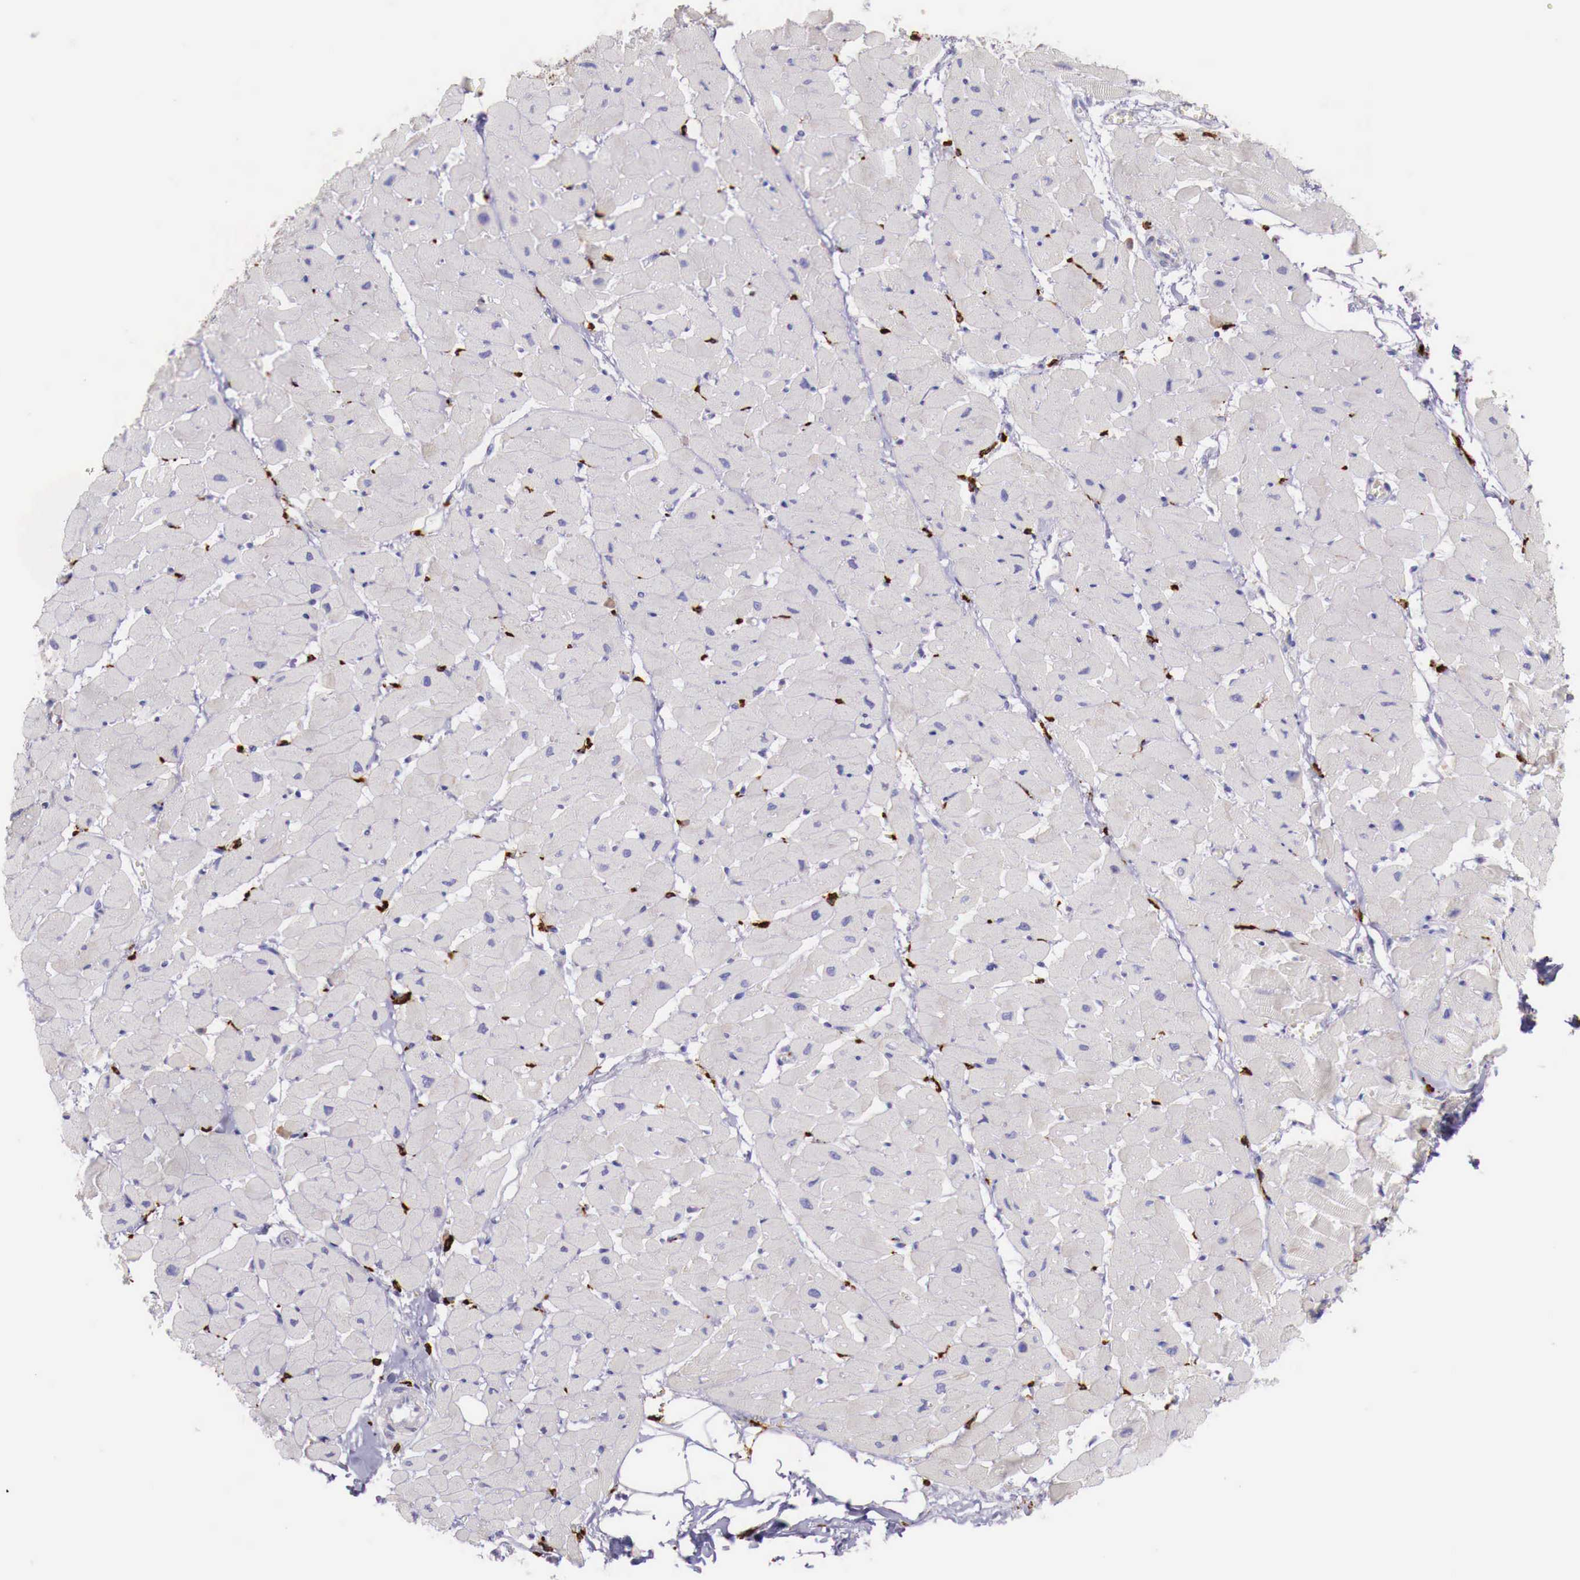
{"staining": {"intensity": "negative", "quantity": "none", "location": "none"}, "tissue": "heart muscle", "cell_type": "Cardiomyocytes", "image_type": "normal", "snomed": [{"axis": "morphology", "description": "Normal tissue, NOS"}, {"axis": "topography", "description": "Heart"}], "caption": "Human heart muscle stained for a protein using immunohistochemistry exhibits no positivity in cardiomyocytes.", "gene": "MSR1", "patient": {"sex": "female", "age": 19}}